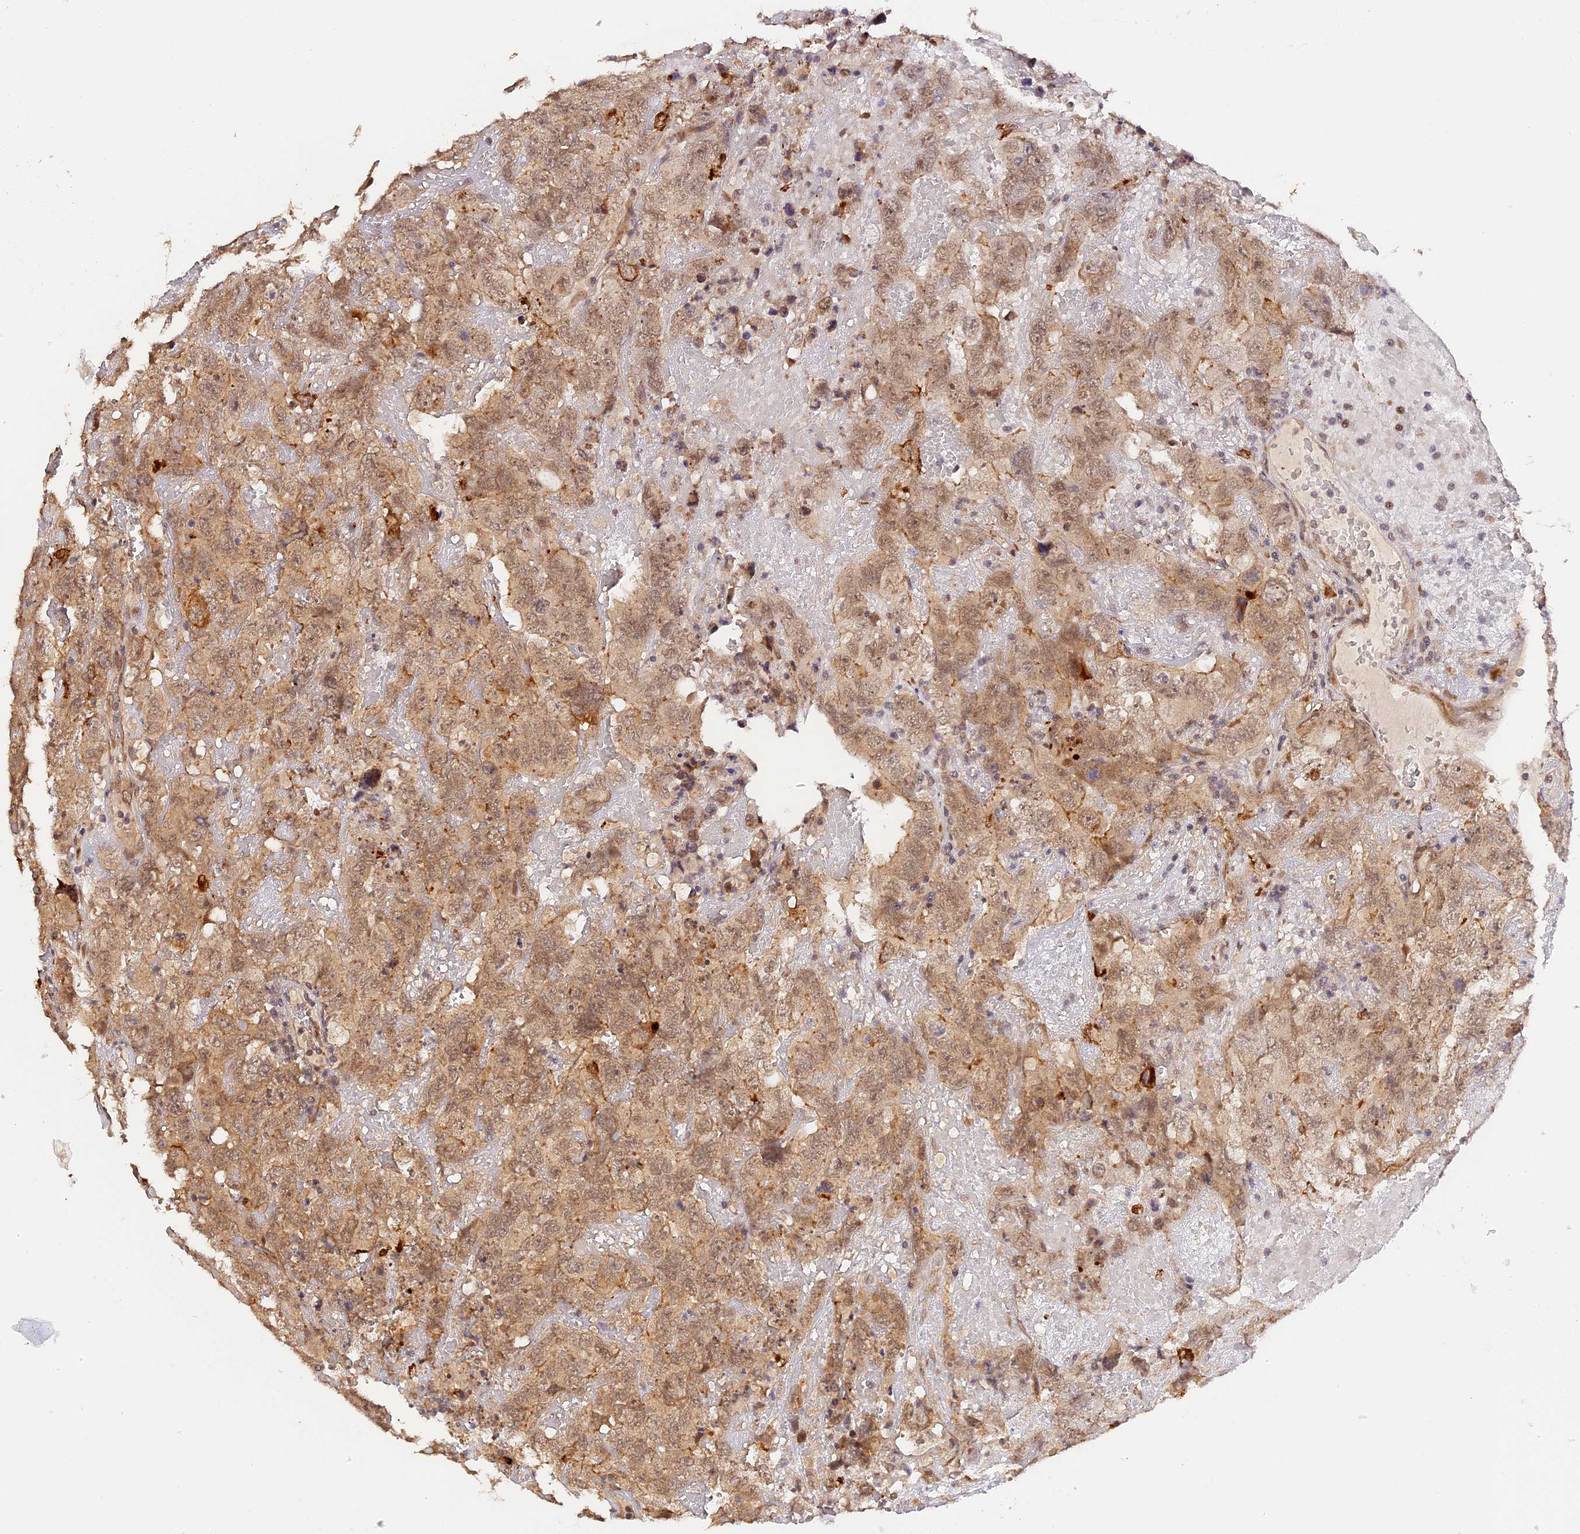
{"staining": {"intensity": "moderate", "quantity": ">75%", "location": "cytoplasmic/membranous,nuclear"}, "tissue": "testis cancer", "cell_type": "Tumor cells", "image_type": "cancer", "snomed": [{"axis": "morphology", "description": "Carcinoma, Embryonal, NOS"}, {"axis": "topography", "description": "Testis"}], "caption": "A micrograph of testis cancer (embryonal carcinoma) stained for a protein demonstrates moderate cytoplasmic/membranous and nuclear brown staining in tumor cells.", "gene": "IMPACT", "patient": {"sex": "male", "age": 45}}